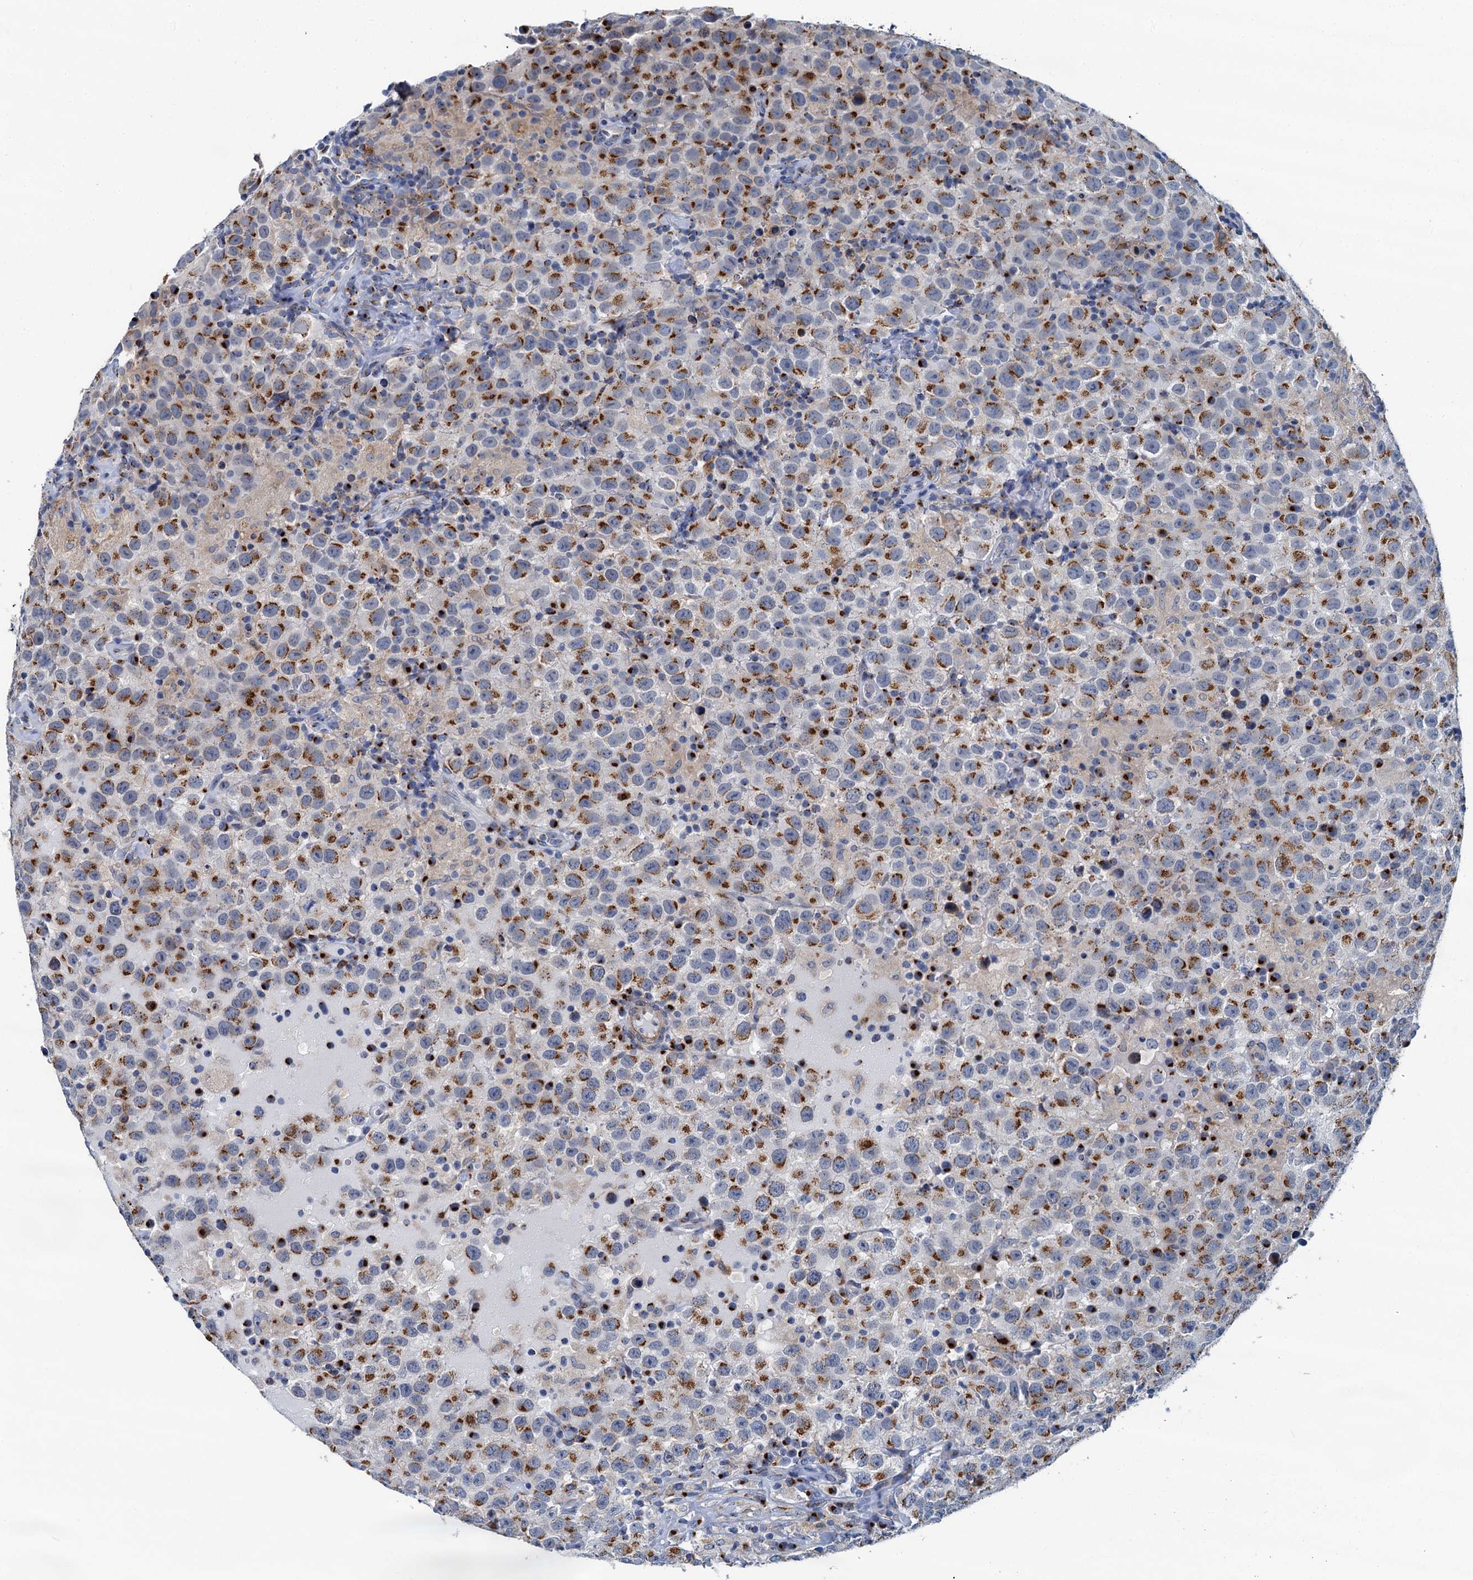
{"staining": {"intensity": "strong", "quantity": "25%-75%", "location": "cytoplasmic/membranous"}, "tissue": "testis cancer", "cell_type": "Tumor cells", "image_type": "cancer", "snomed": [{"axis": "morphology", "description": "Seminoma, NOS"}, {"axis": "topography", "description": "Testis"}], "caption": "This photomicrograph demonstrates testis cancer stained with immunohistochemistry to label a protein in brown. The cytoplasmic/membranous of tumor cells show strong positivity for the protein. Nuclei are counter-stained blue.", "gene": "BET1L", "patient": {"sex": "male", "age": 41}}